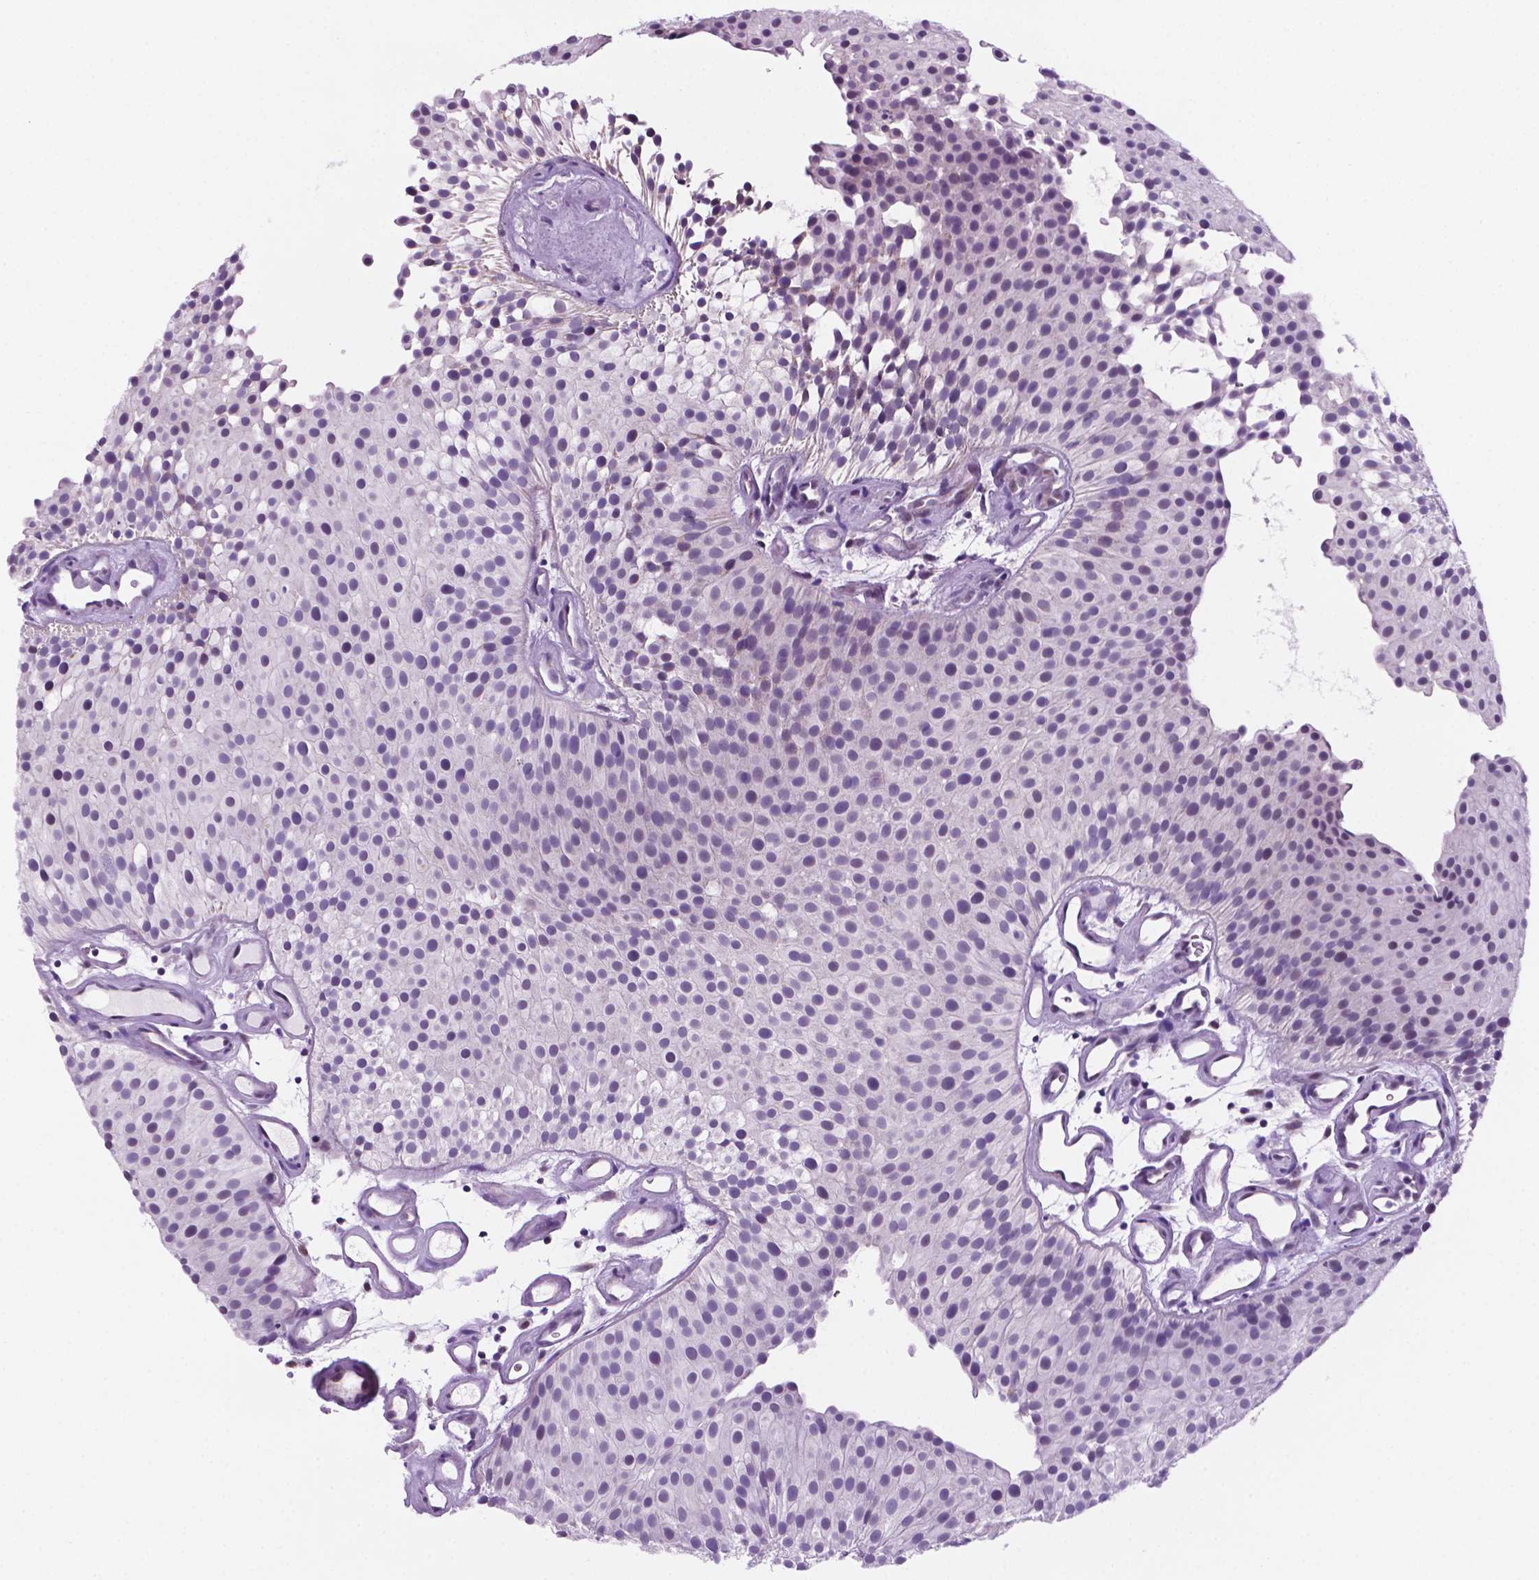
{"staining": {"intensity": "weak", "quantity": "<25%", "location": "nuclear"}, "tissue": "urothelial cancer", "cell_type": "Tumor cells", "image_type": "cancer", "snomed": [{"axis": "morphology", "description": "Urothelial carcinoma, Low grade"}, {"axis": "topography", "description": "Urinary bladder"}], "caption": "Micrograph shows no protein staining in tumor cells of urothelial carcinoma (low-grade) tissue. (Stains: DAB (3,3'-diaminobenzidine) immunohistochemistry (IHC) with hematoxylin counter stain, Microscopy: brightfield microscopy at high magnification).", "gene": "C18orf21", "patient": {"sex": "female", "age": 87}}